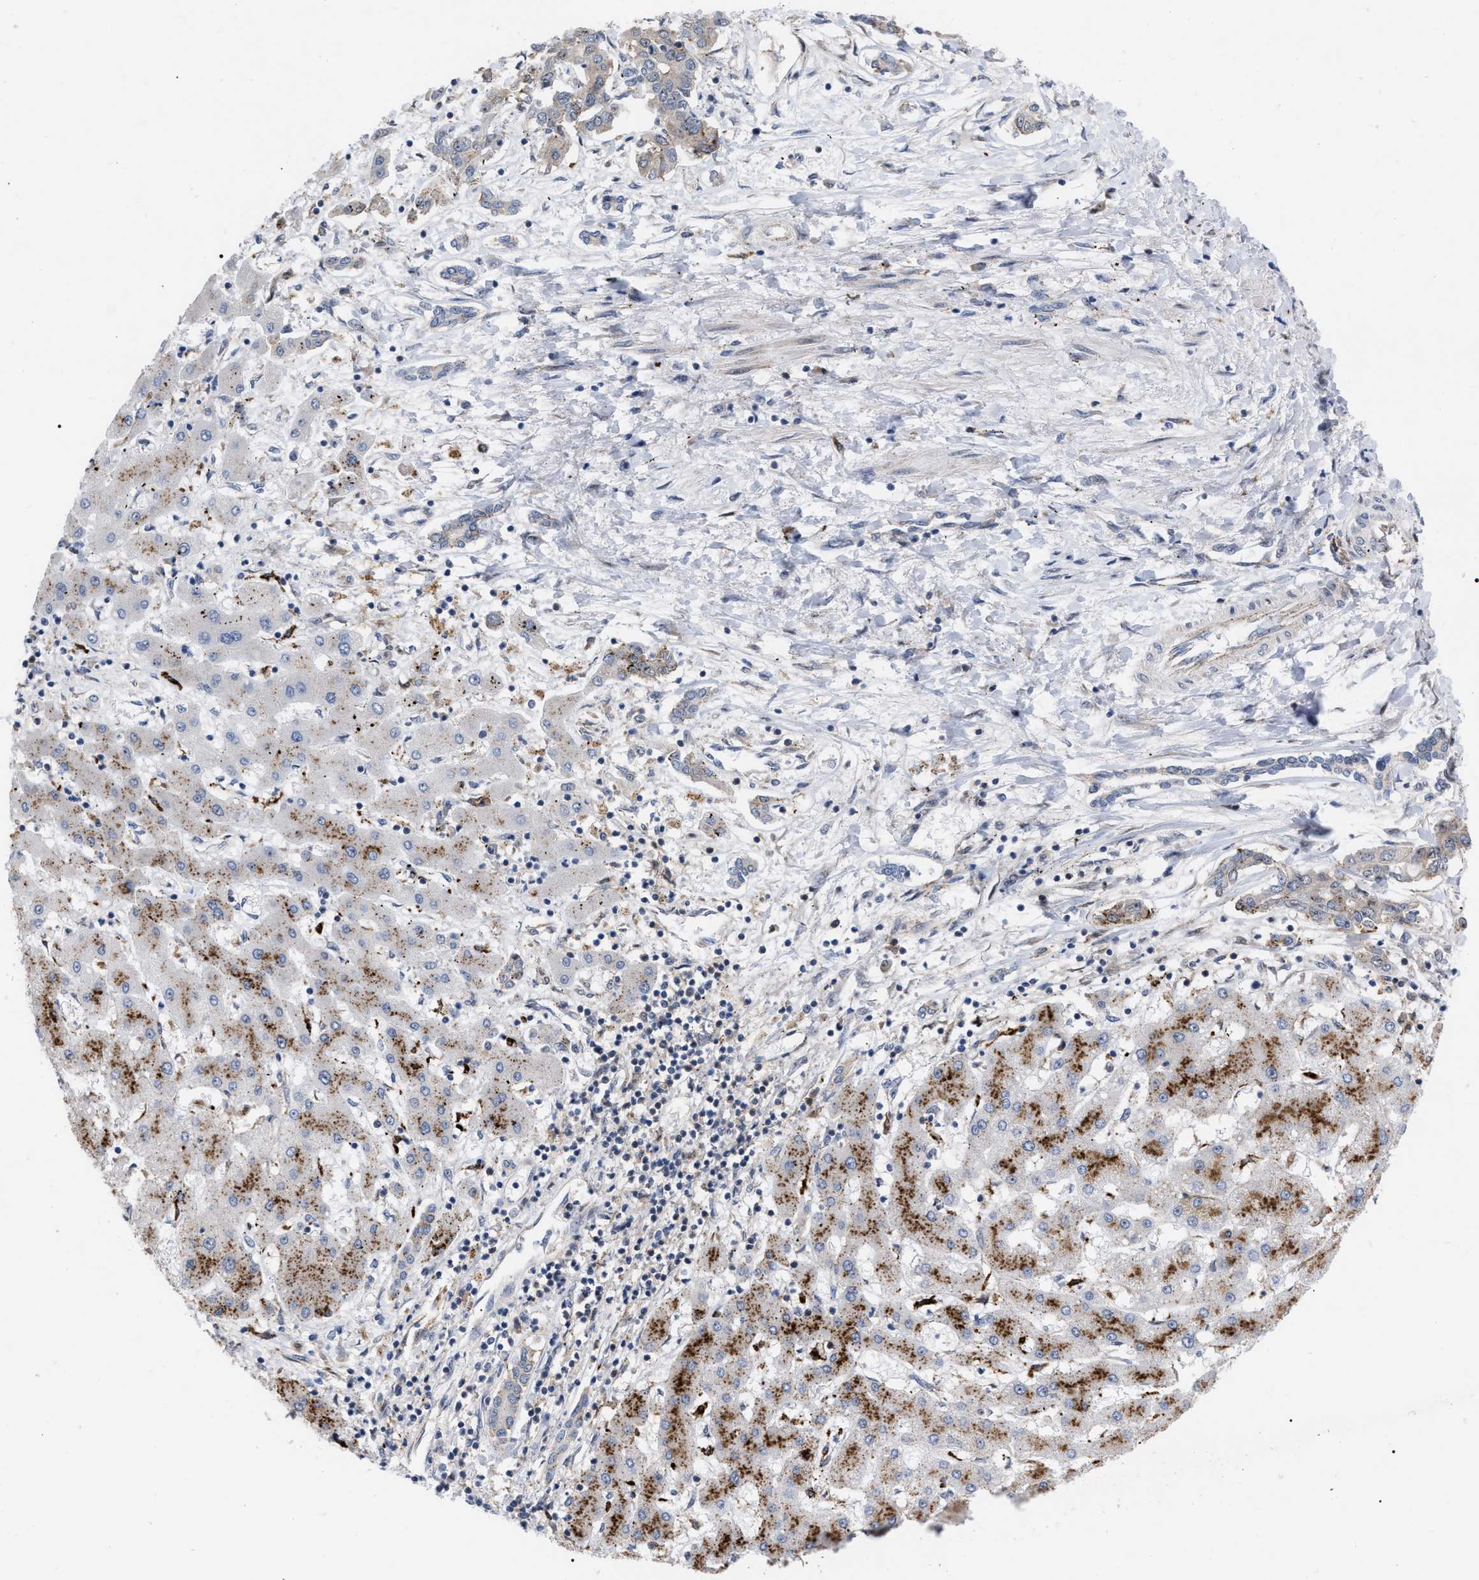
{"staining": {"intensity": "weak", "quantity": "<25%", "location": "cytoplasmic/membranous"}, "tissue": "liver cancer", "cell_type": "Tumor cells", "image_type": "cancer", "snomed": [{"axis": "morphology", "description": "Cholangiocarcinoma"}, {"axis": "topography", "description": "Liver"}], "caption": "This is an IHC micrograph of liver cancer. There is no expression in tumor cells.", "gene": "UPF1", "patient": {"sex": "male", "age": 59}}